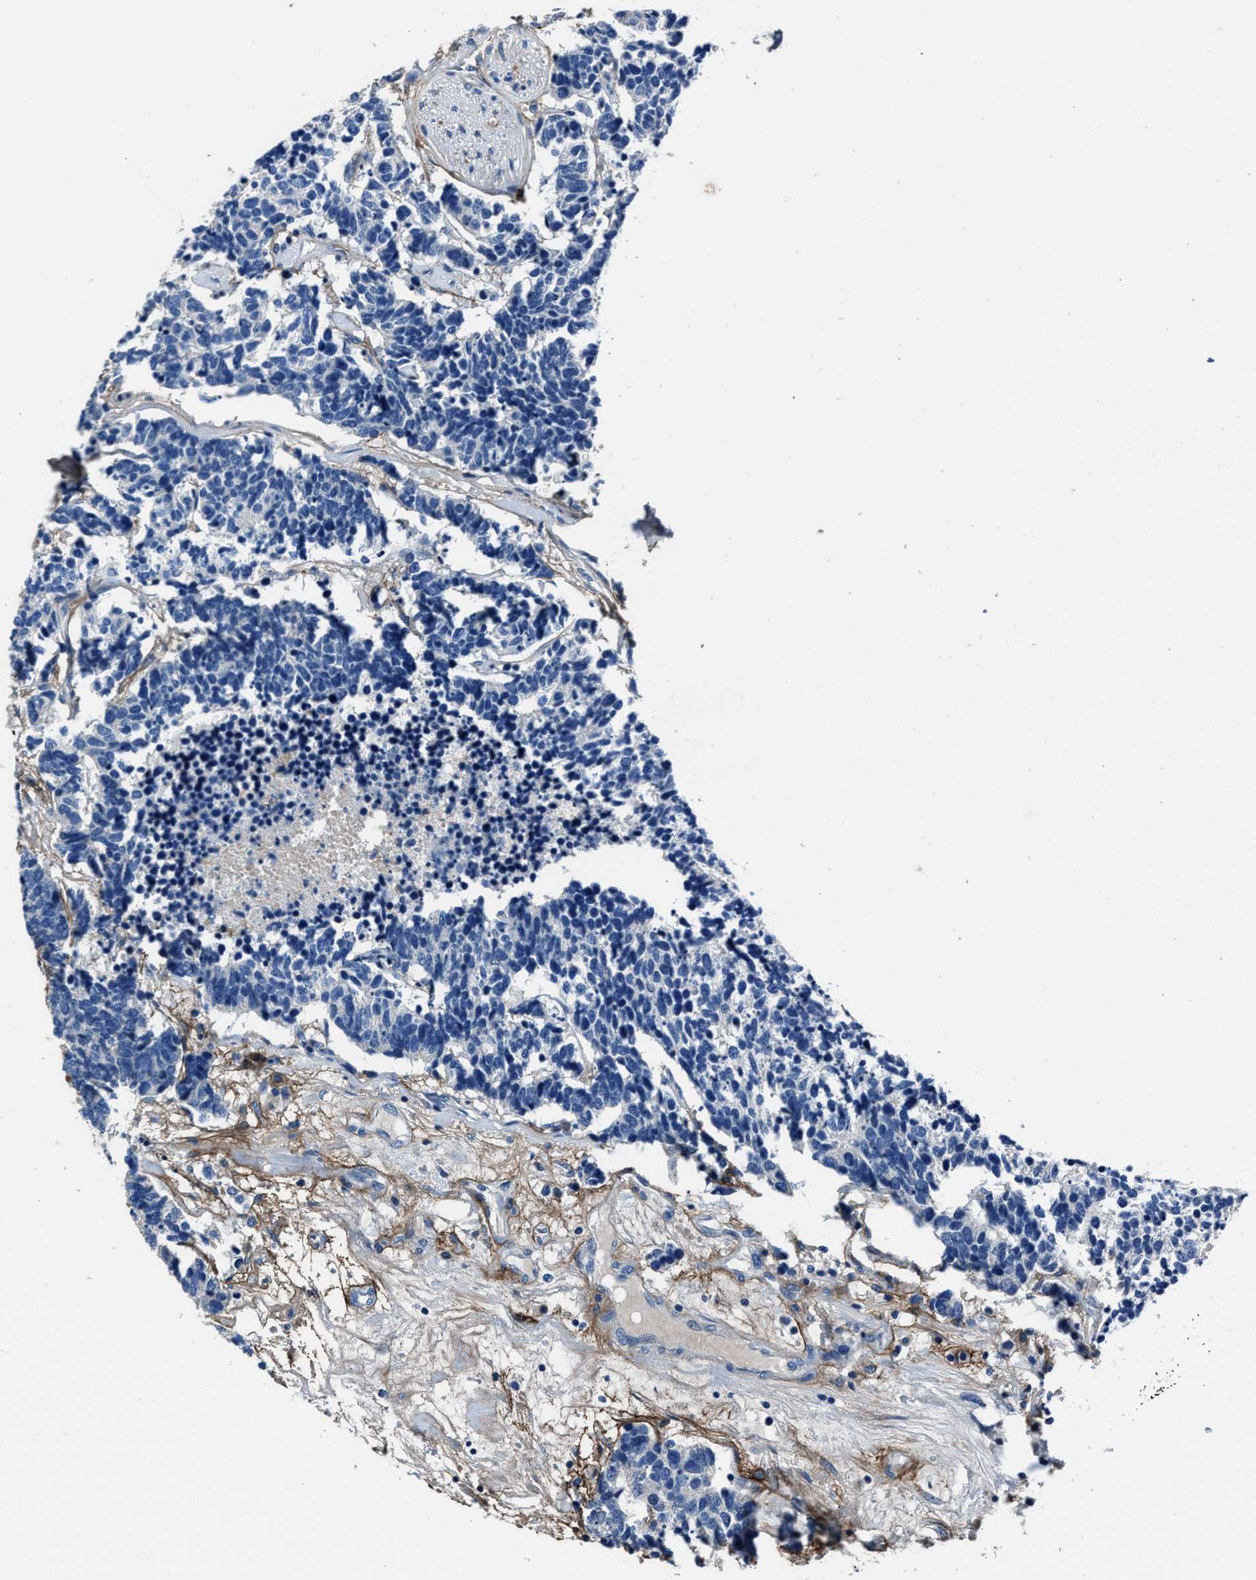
{"staining": {"intensity": "negative", "quantity": "none", "location": "none"}, "tissue": "carcinoid", "cell_type": "Tumor cells", "image_type": "cancer", "snomed": [{"axis": "morphology", "description": "Carcinoma, NOS"}, {"axis": "morphology", "description": "Carcinoid, malignant, NOS"}, {"axis": "topography", "description": "Urinary bladder"}], "caption": "Immunohistochemical staining of human carcinoma shows no significant staining in tumor cells.", "gene": "FGL2", "patient": {"sex": "male", "age": 57}}